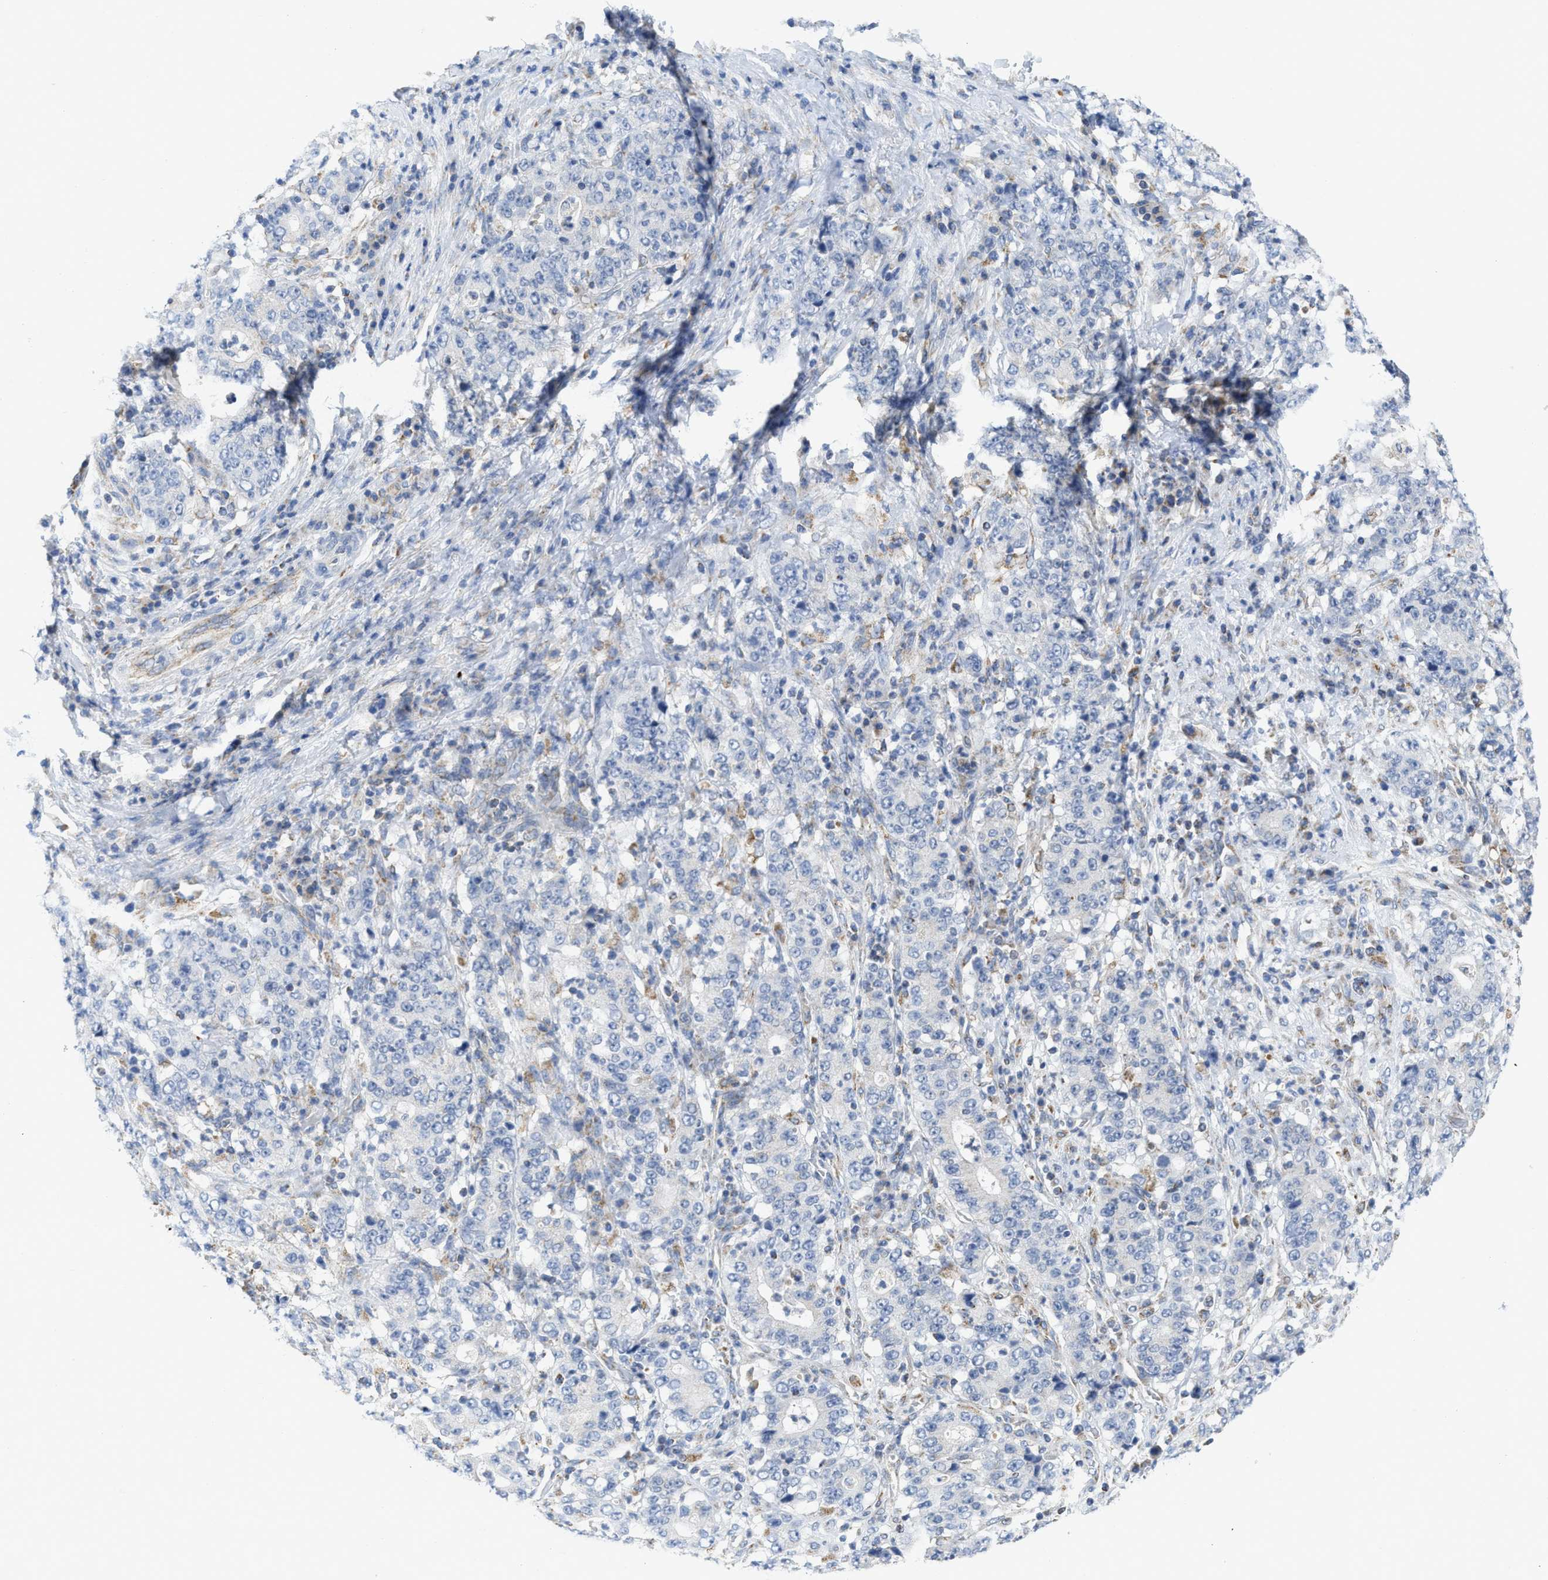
{"staining": {"intensity": "negative", "quantity": "none", "location": "none"}, "tissue": "stomach cancer", "cell_type": "Tumor cells", "image_type": "cancer", "snomed": [{"axis": "morphology", "description": "Normal tissue, NOS"}, {"axis": "morphology", "description": "Adenocarcinoma, NOS"}, {"axis": "topography", "description": "Stomach, upper"}, {"axis": "topography", "description": "Stomach"}], "caption": "An image of human stomach cancer (adenocarcinoma) is negative for staining in tumor cells.", "gene": "GATD3", "patient": {"sex": "male", "age": 59}}